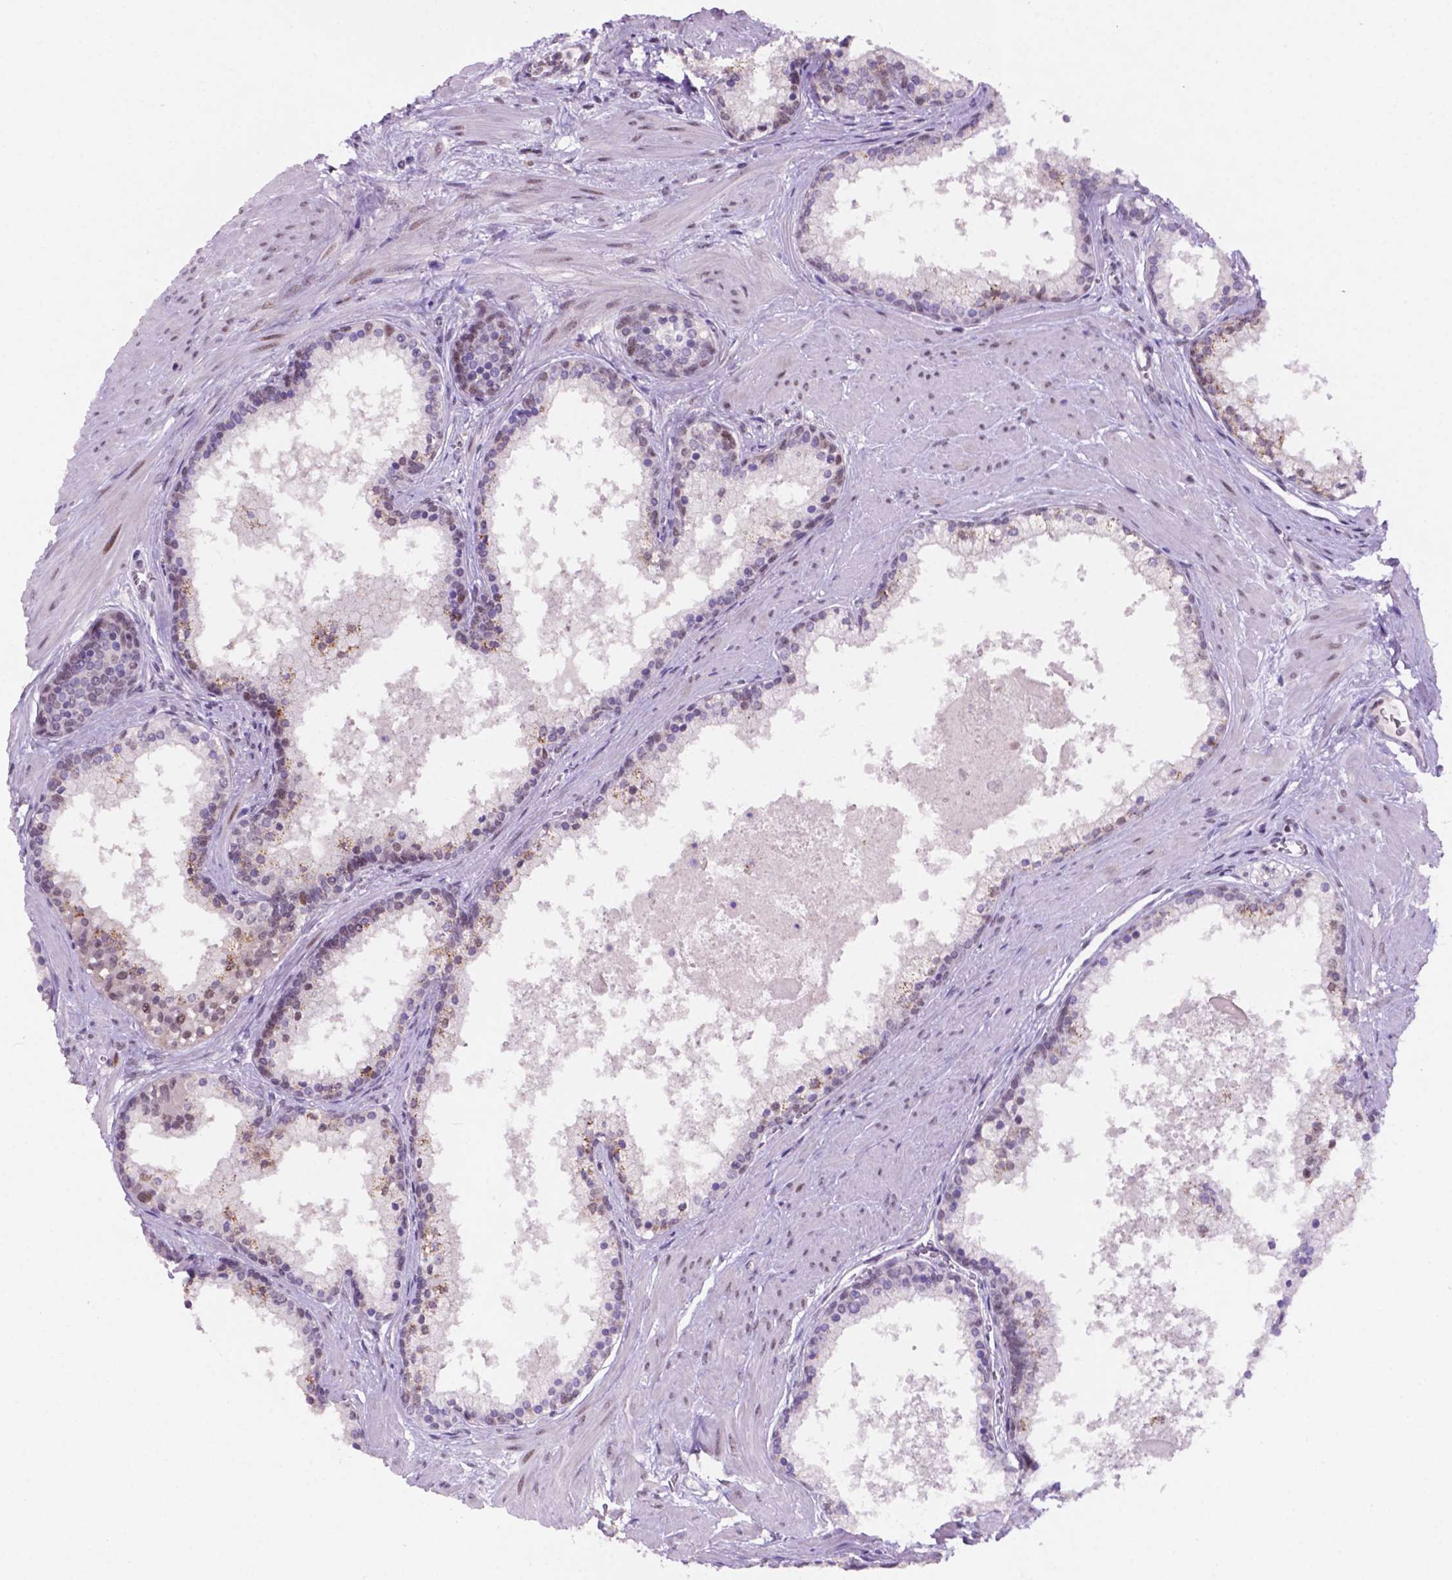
{"staining": {"intensity": "moderate", "quantity": "<25%", "location": "cytoplasmic/membranous"}, "tissue": "prostate", "cell_type": "Glandular cells", "image_type": "normal", "snomed": [{"axis": "morphology", "description": "Normal tissue, NOS"}, {"axis": "topography", "description": "Prostate"}], "caption": "Immunohistochemistry (IHC) micrograph of benign prostate: human prostate stained using immunohistochemistry displays low levels of moderate protein expression localized specifically in the cytoplasmic/membranous of glandular cells, appearing as a cytoplasmic/membranous brown color.", "gene": "NCOR1", "patient": {"sex": "male", "age": 61}}